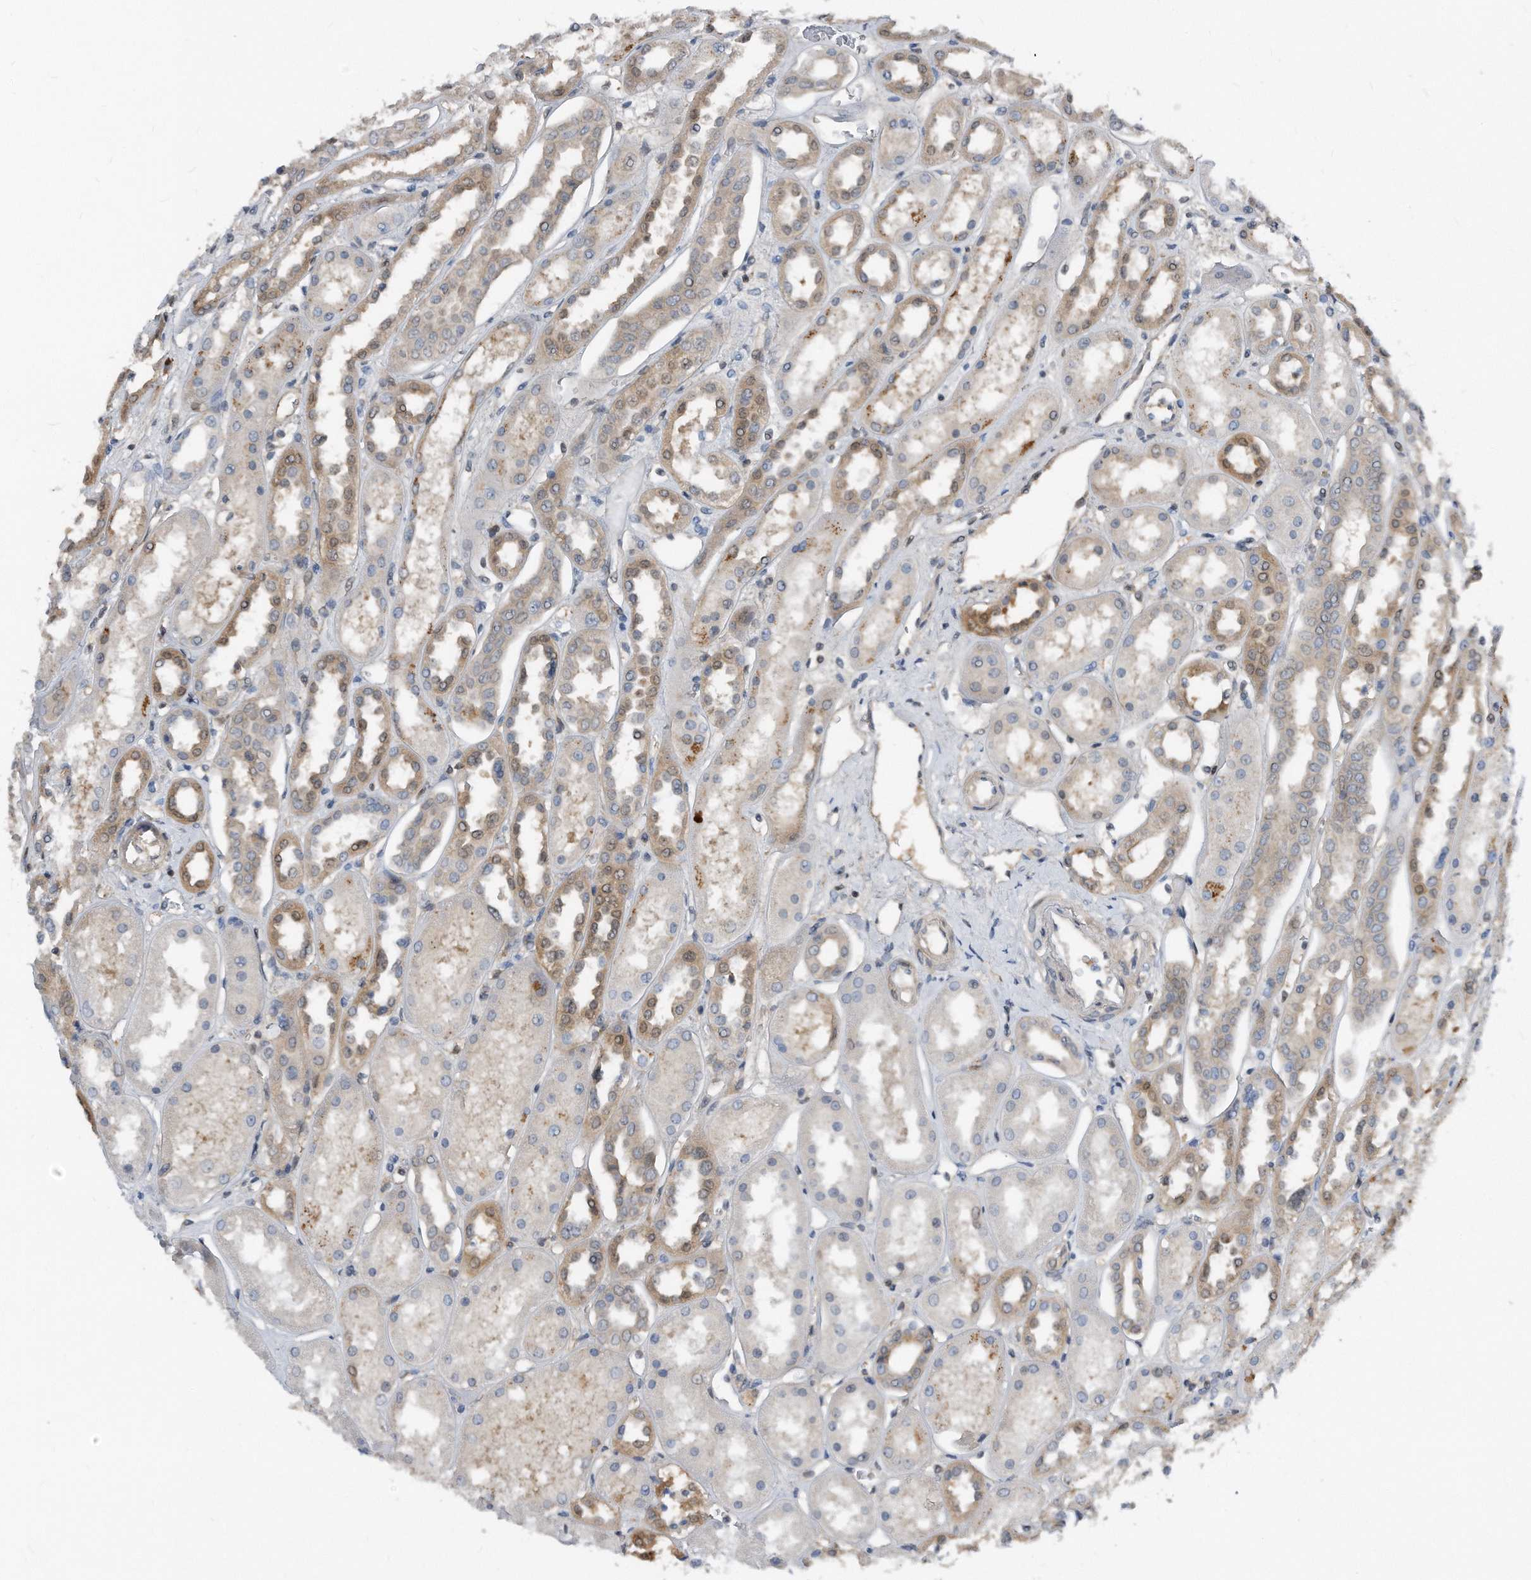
{"staining": {"intensity": "moderate", "quantity": "25%-75%", "location": "nuclear"}, "tissue": "kidney", "cell_type": "Cells in glomeruli", "image_type": "normal", "snomed": [{"axis": "morphology", "description": "Normal tissue, NOS"}, {"axis": "topography", "description": "Kidney"}], "caption": "Moderate nuclear positivity is seen in about 25%-75% of cells in glomeruli in benign kidney. (brown staining indicates protein expression, while blue staining denotes nuclei).", "gene": "MAP2K6", "patient": {"sex": "male", "age": 70}}